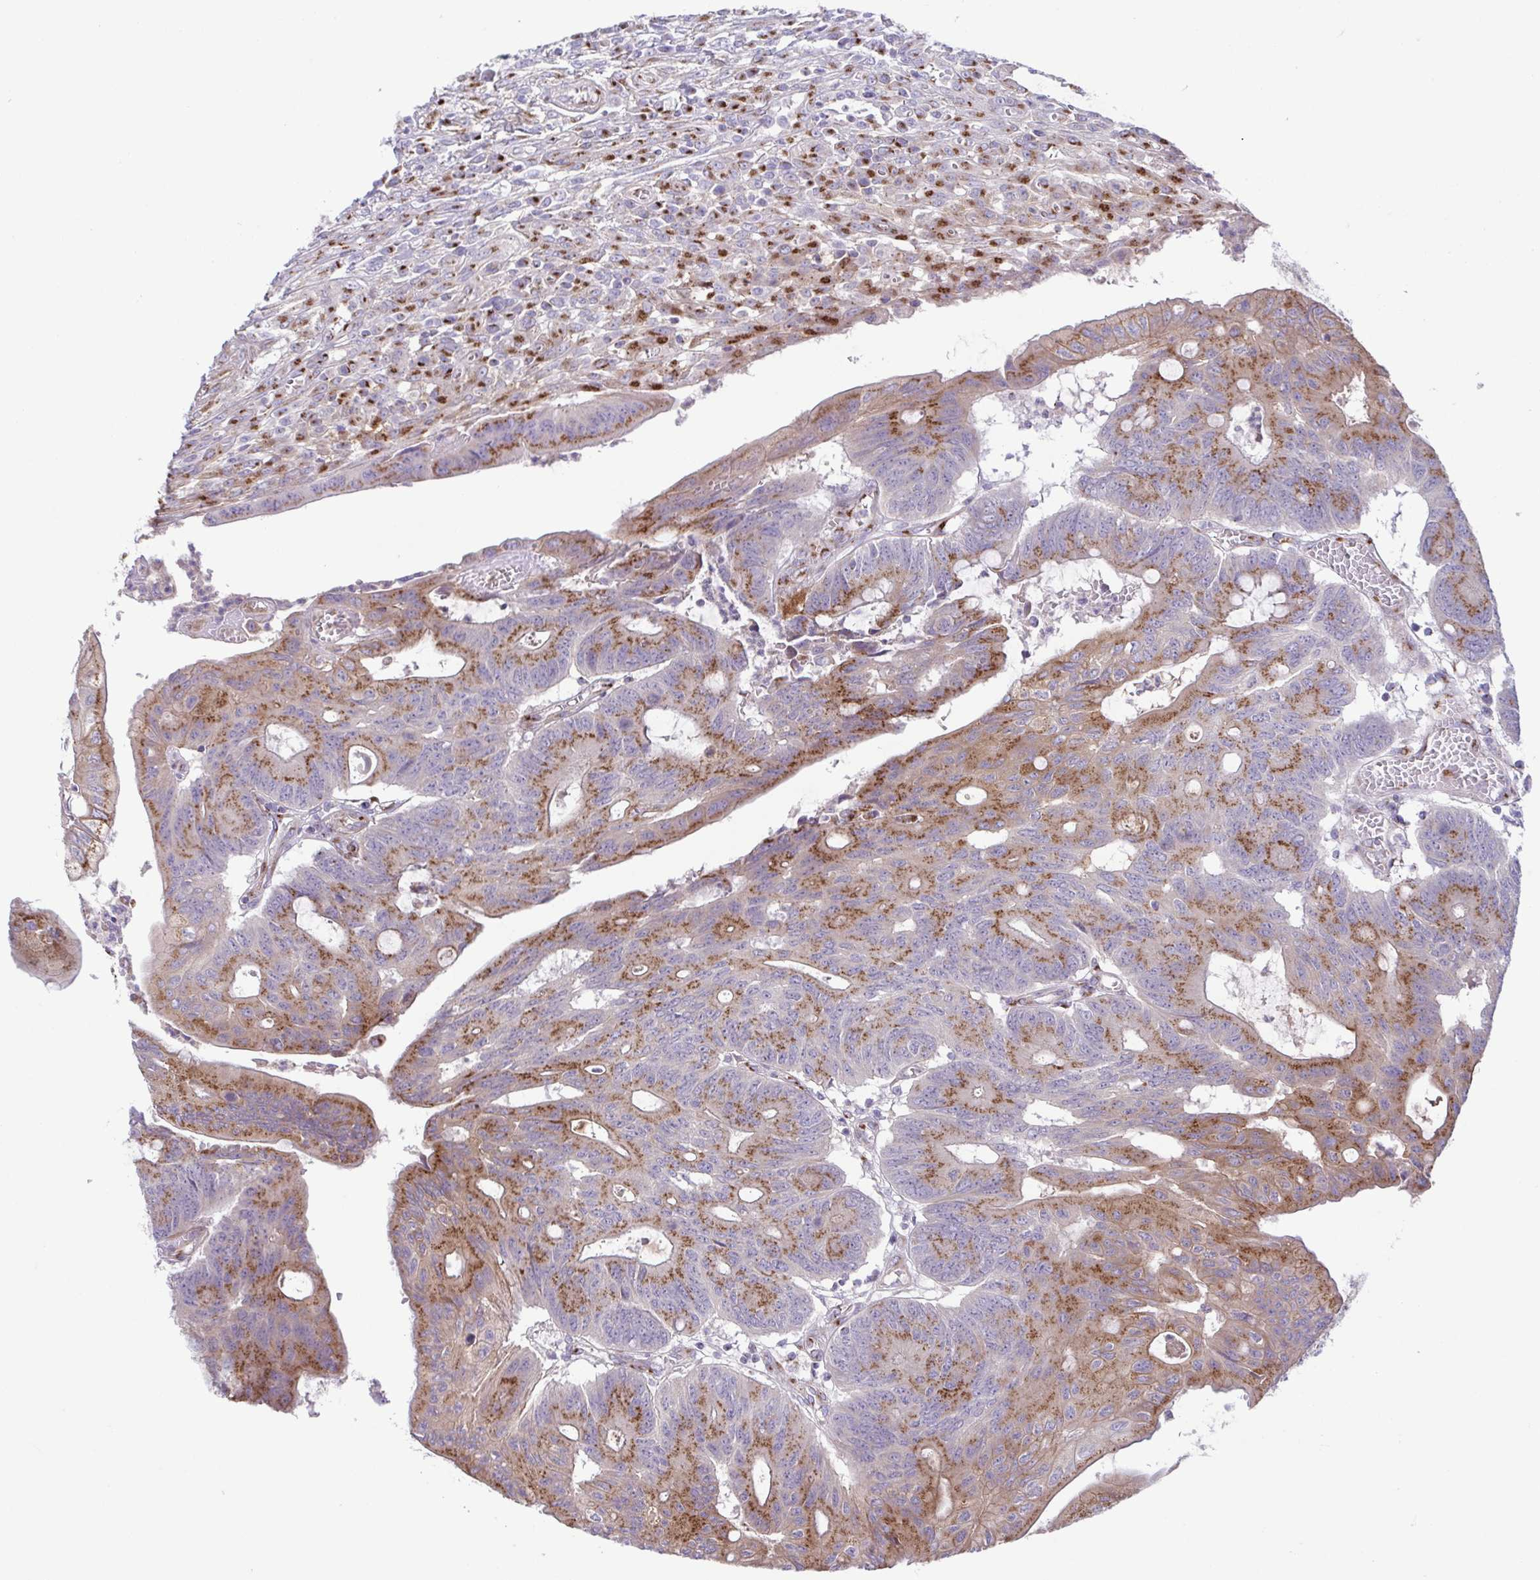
{"staining": {"intensity": "moderate", "quantity": ">75%", "location": "cytoplasmic/membranous"}, "tissue": "colorectal cancer", "cell_type": "Tumor cells", "image_type": "cancer", "snomed": [{"axis": "morphology", "description": "Adenocarcinoma, NOS"}, {"axis": "topography", "description": "Colon"}], "caption": "Immunohistochemistry of human colorectal adenocarcinoma exhibits medium levels of moderate cytoplasmic/membranous expression in approximately >75% of tumor cells.", "gene": "COL17A1", "patient": {"sex": "male", "age": 65}}